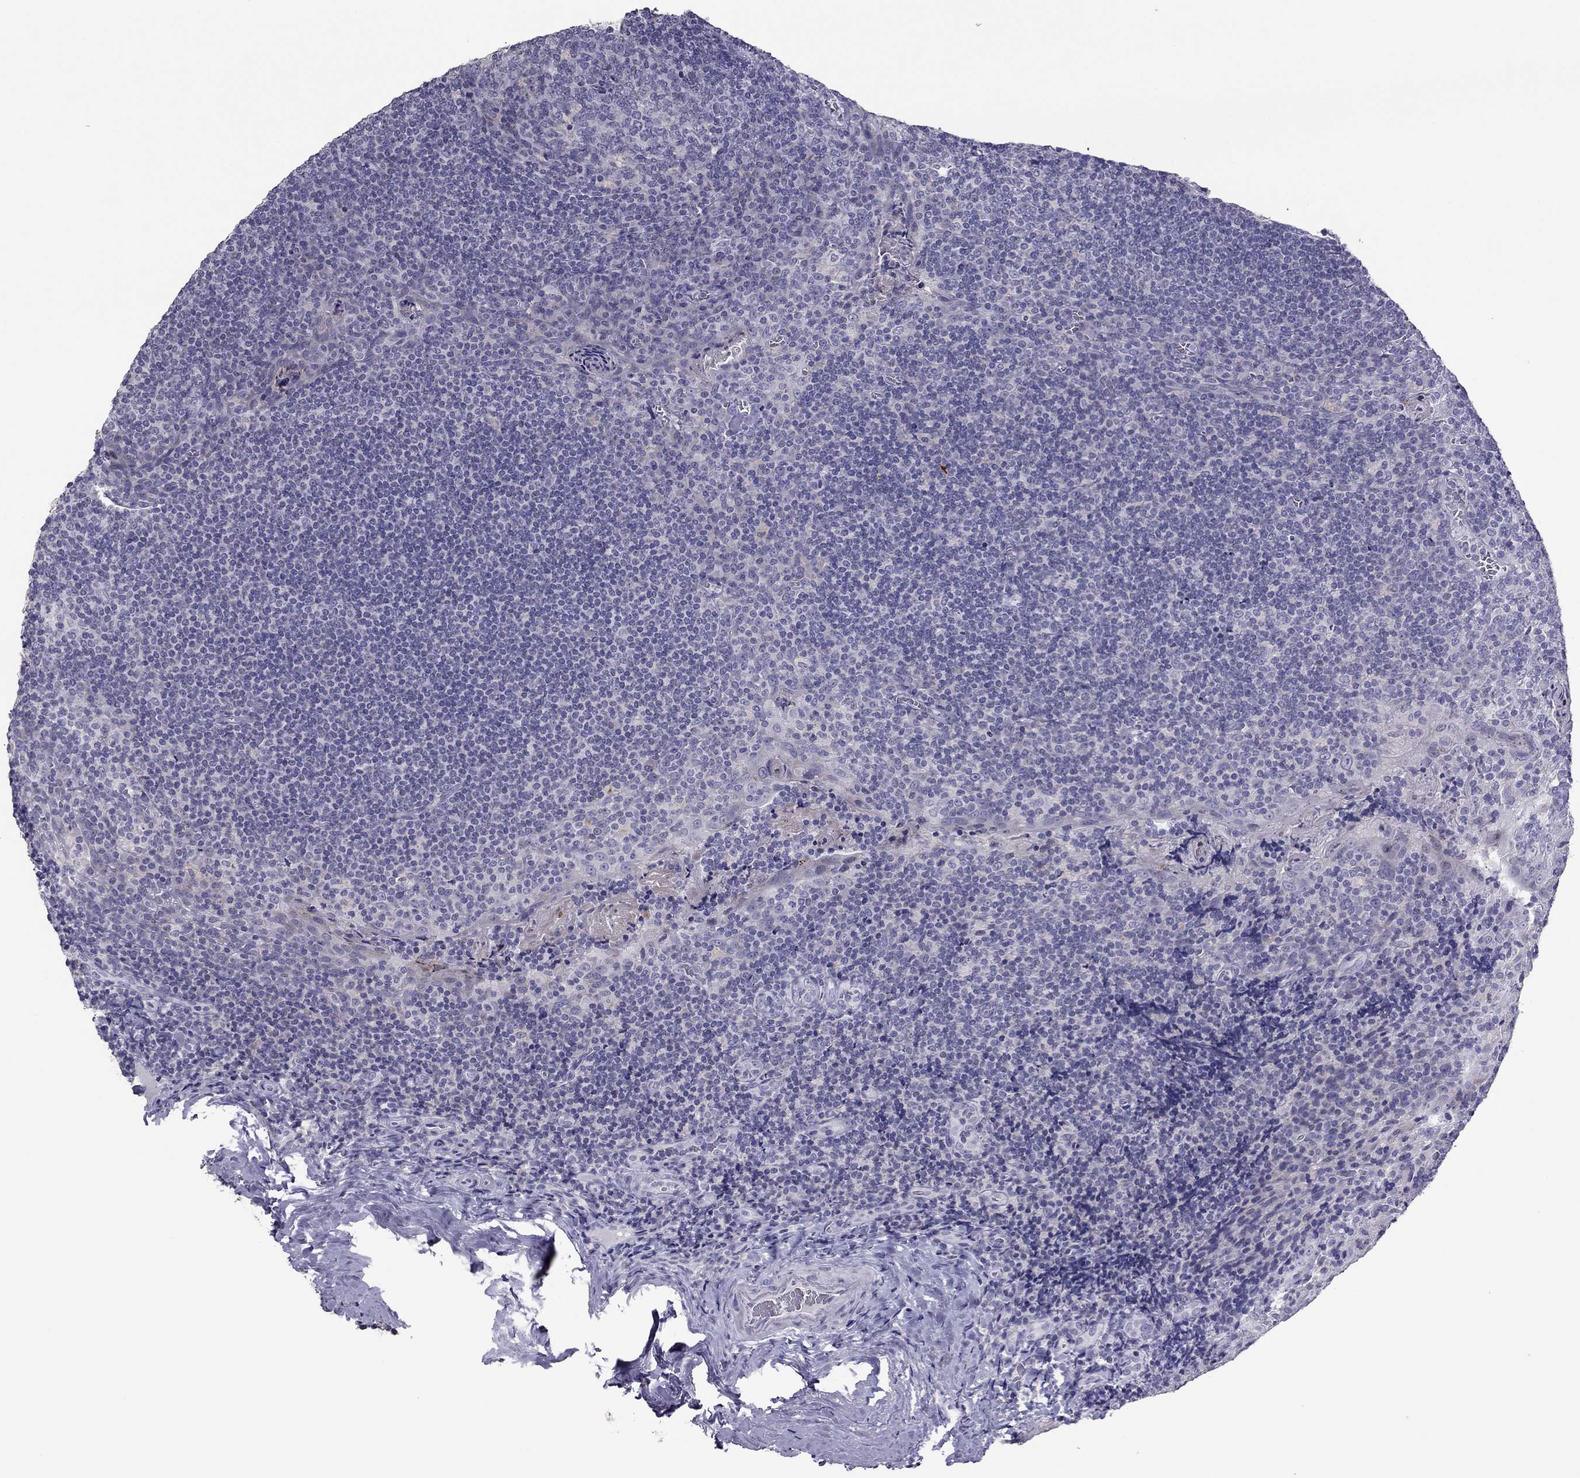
{"staining": {"intensity": "negative", "quantity": "none", "location": "none"}, "tissue": "tonsil", "cell_type": "Germinal center cells", "image_type": "normal", "snomed": [{"axis": "morphology", "description": "Normal tissue, NOS"}, {"axis": "morphology", "description": "Inflammation, NOS"}, {"axis": "topography", "description": "Tonsil"}], "caption": "This image is of unremarkable tonsil stained with IHC to label a protein in brown with the nuclei are counter-stained blue. There is no expression in germinal center cells. The staining is performed using DAB brown chromogen with nuclei counter-stained in using hematoxylin.", "gene": "RGS8", "patient": {"sex": "female", "age": 31}}